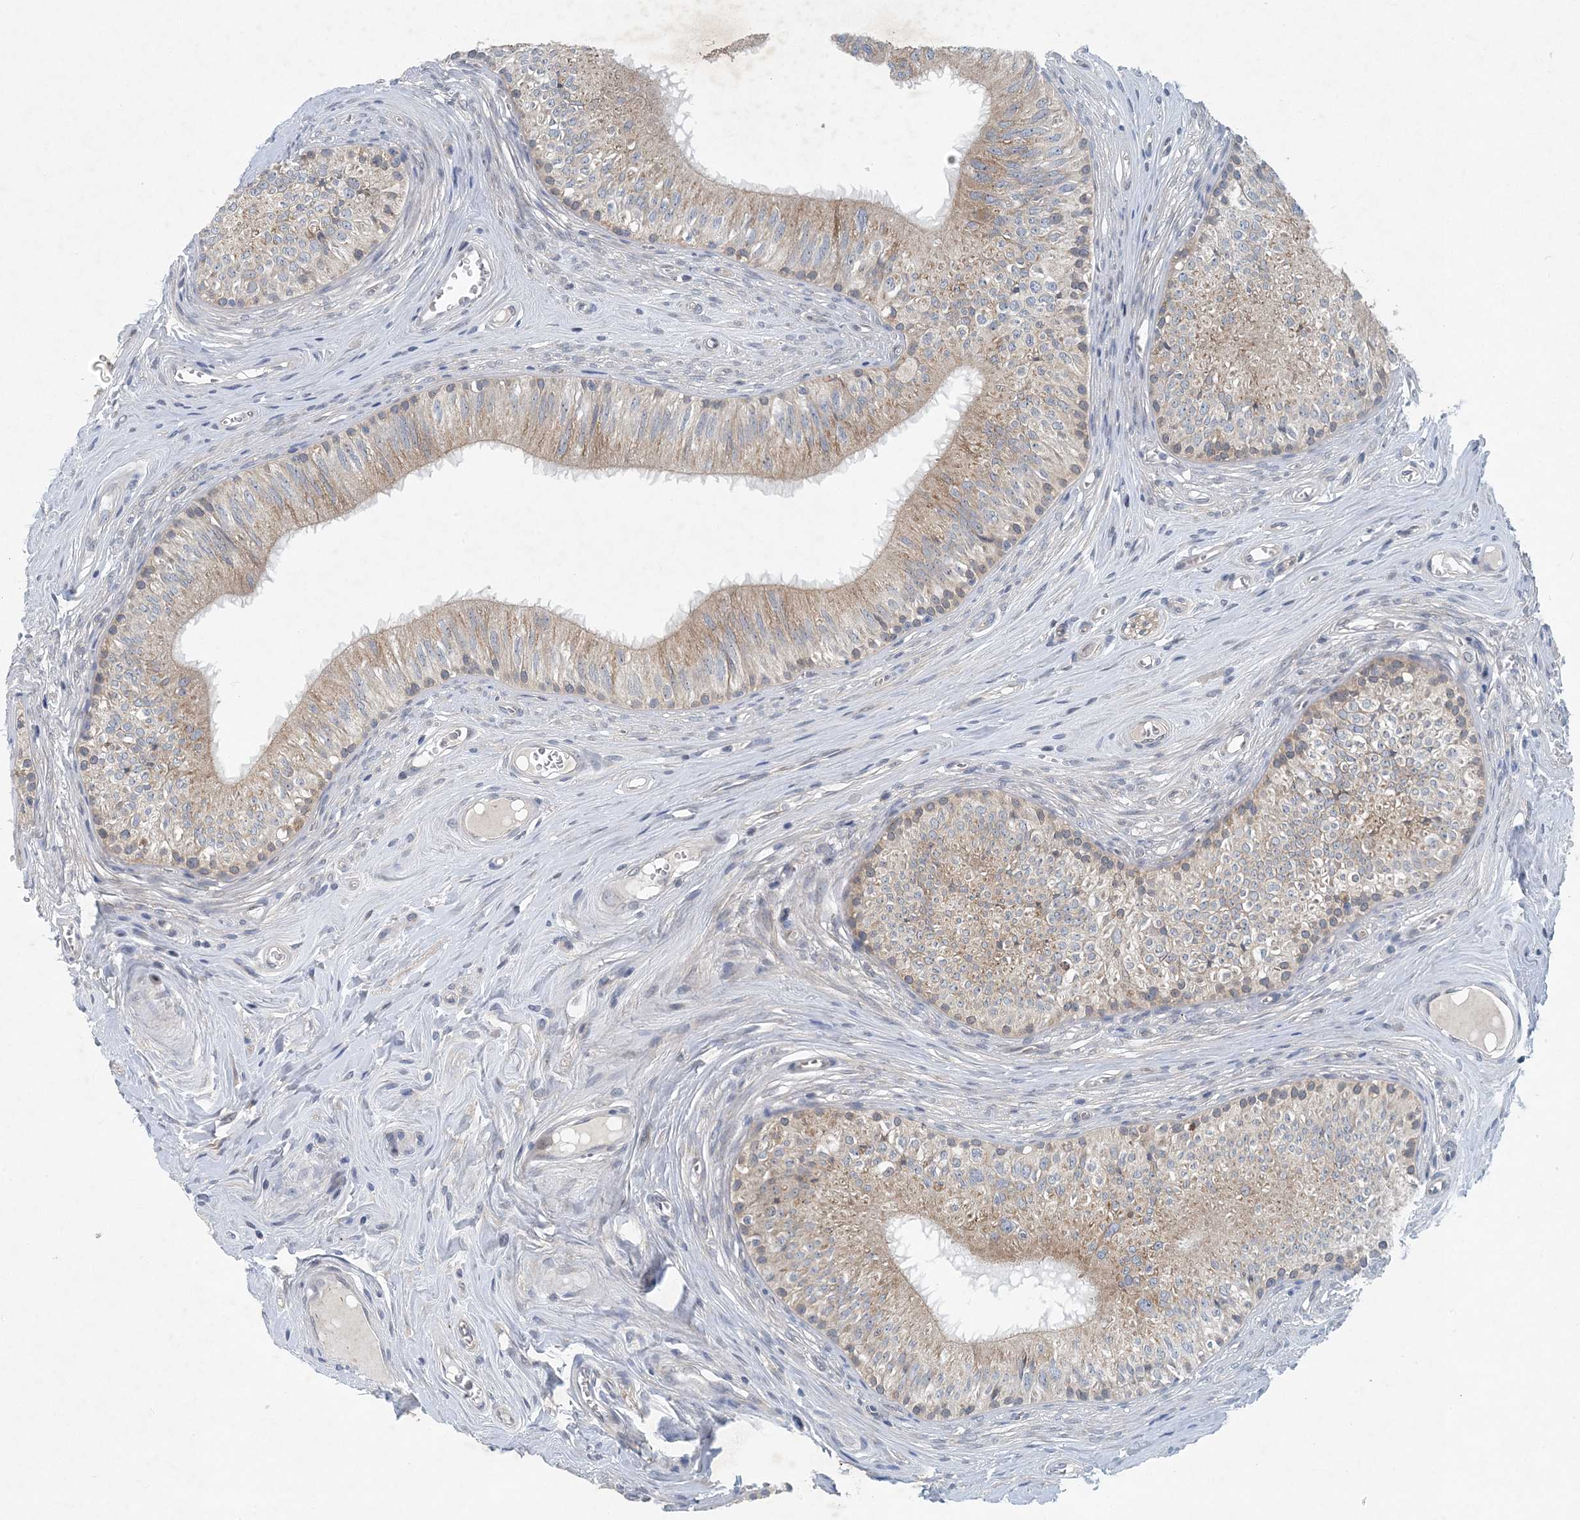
{"staining": {"intensity": "moderate", "quantity": "25%-75%", "location": "cytoplasmic/membranous"}, "tissue": "epididymis", "cell_type": "Glandular cells", "image_type": "normal", "snomed": [{"axis": "morphology", "description": "Normal tissue, NOS"}, {"axis": "topography", "description": "Epididymis"}], "caption": "Immunohistochemistry photomicrograph of normal epididymis: epididymis stained using immunohistochemistry exhibits medium levels of moderate protein expression localized specifically in the cytoplasmic/membranous of glandular cells, appearing as a cytoplasmic/membranous brown color.", "gene": "HIKESHI", "patient": {"sex": "male", "age": 46}}